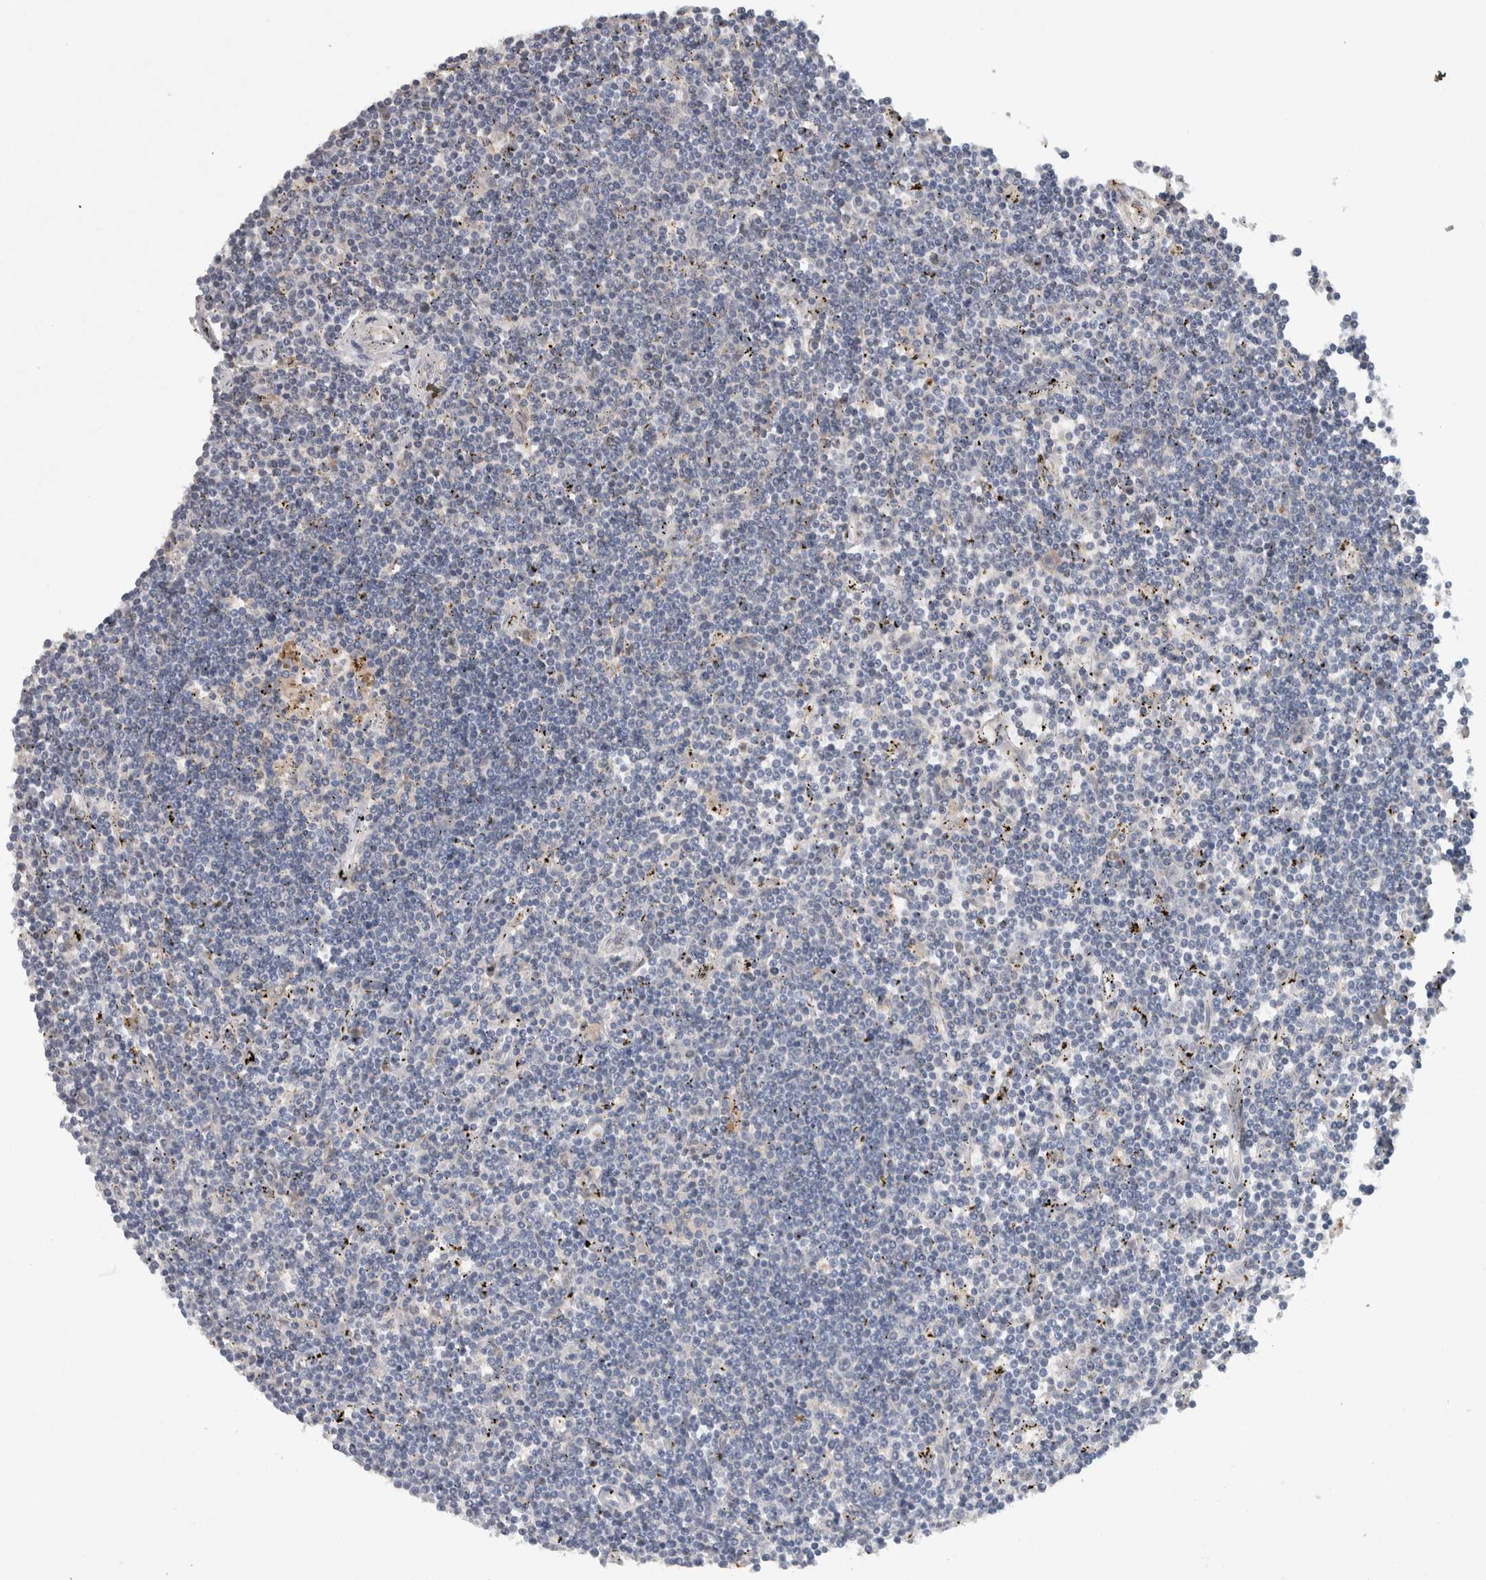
{"staining": {"intensity": "negative", "quantity": "none", "location": "none"}, "tissue": "lymphoma", "cell_type": "Tumor cells", "image_type": "cancer", "snomed": [{"axis": "morphology", "description": "Malignant lymphoma, non-Hodgkin's type, Low grade"}, {"axis": "topography", "description": "Spleen"}], "caption": "Tumor cells are negative for brown protein staining in low-grade malignant lymphoma, non-Hodgkin's type.", "gene": "HEXD", "patient": {"sex": "male", "age": 76}}